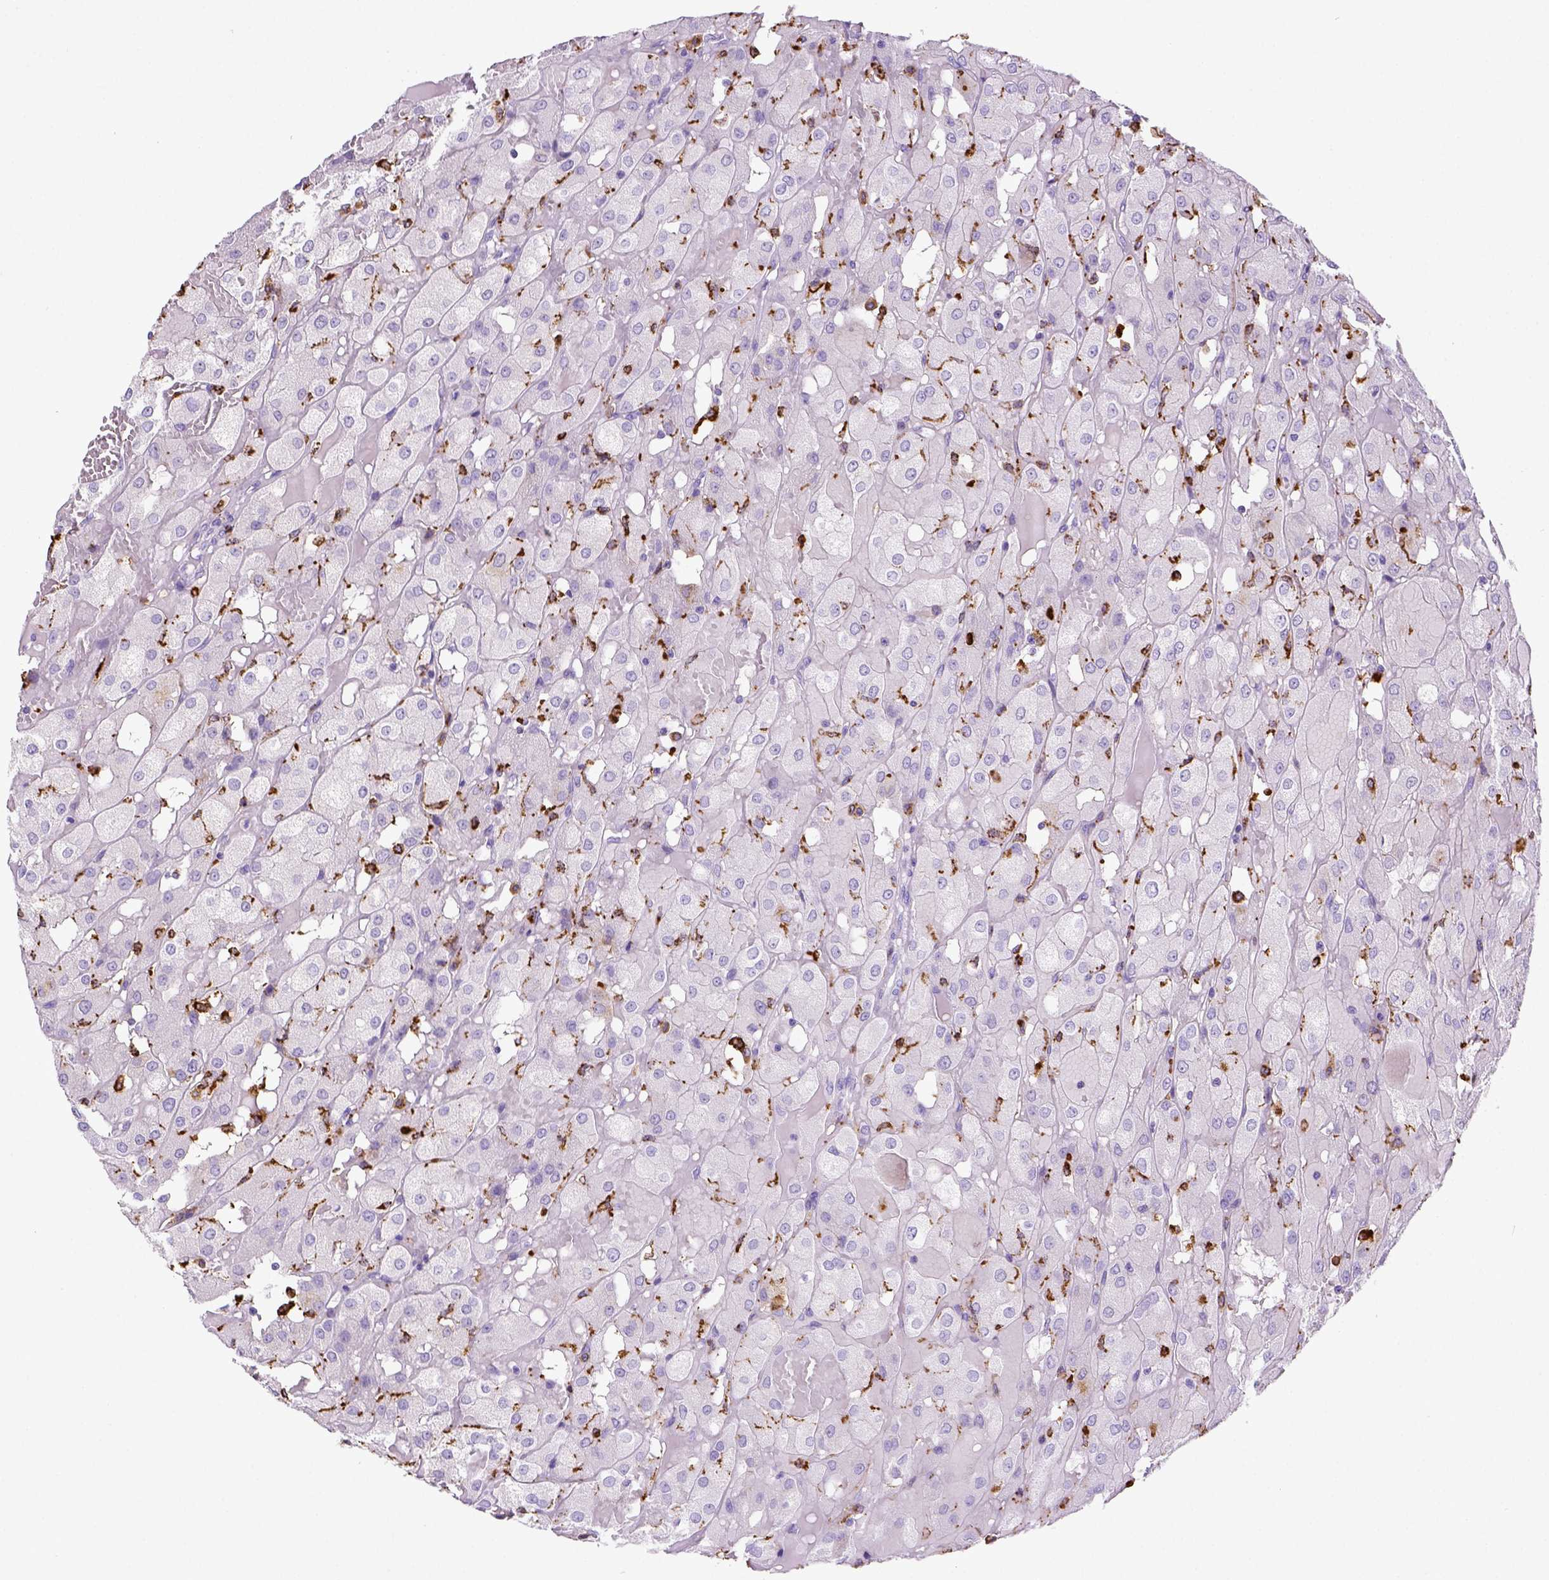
{"staining": {"intensity": "negative", "quantity": "none", "location": "none"}, "tissue": "renal cancer", "cell_type": "Tumor cells", "image_type": "cancer", "snomed": [{"axis": "morphology", "description": "Adenocarcinoma, NOS"}, {"axis": "topography", "description": "Kidney"}], "caption": "Micrograph shows no protein positivity in tumor cells of renal cancer (adenocarcinoma) tissue. (DAB immunohistochemistry visualized using brightfield microscopy, high magnification).", "gene": "CD68", "patient": {"sex": "male", "age": 72}}